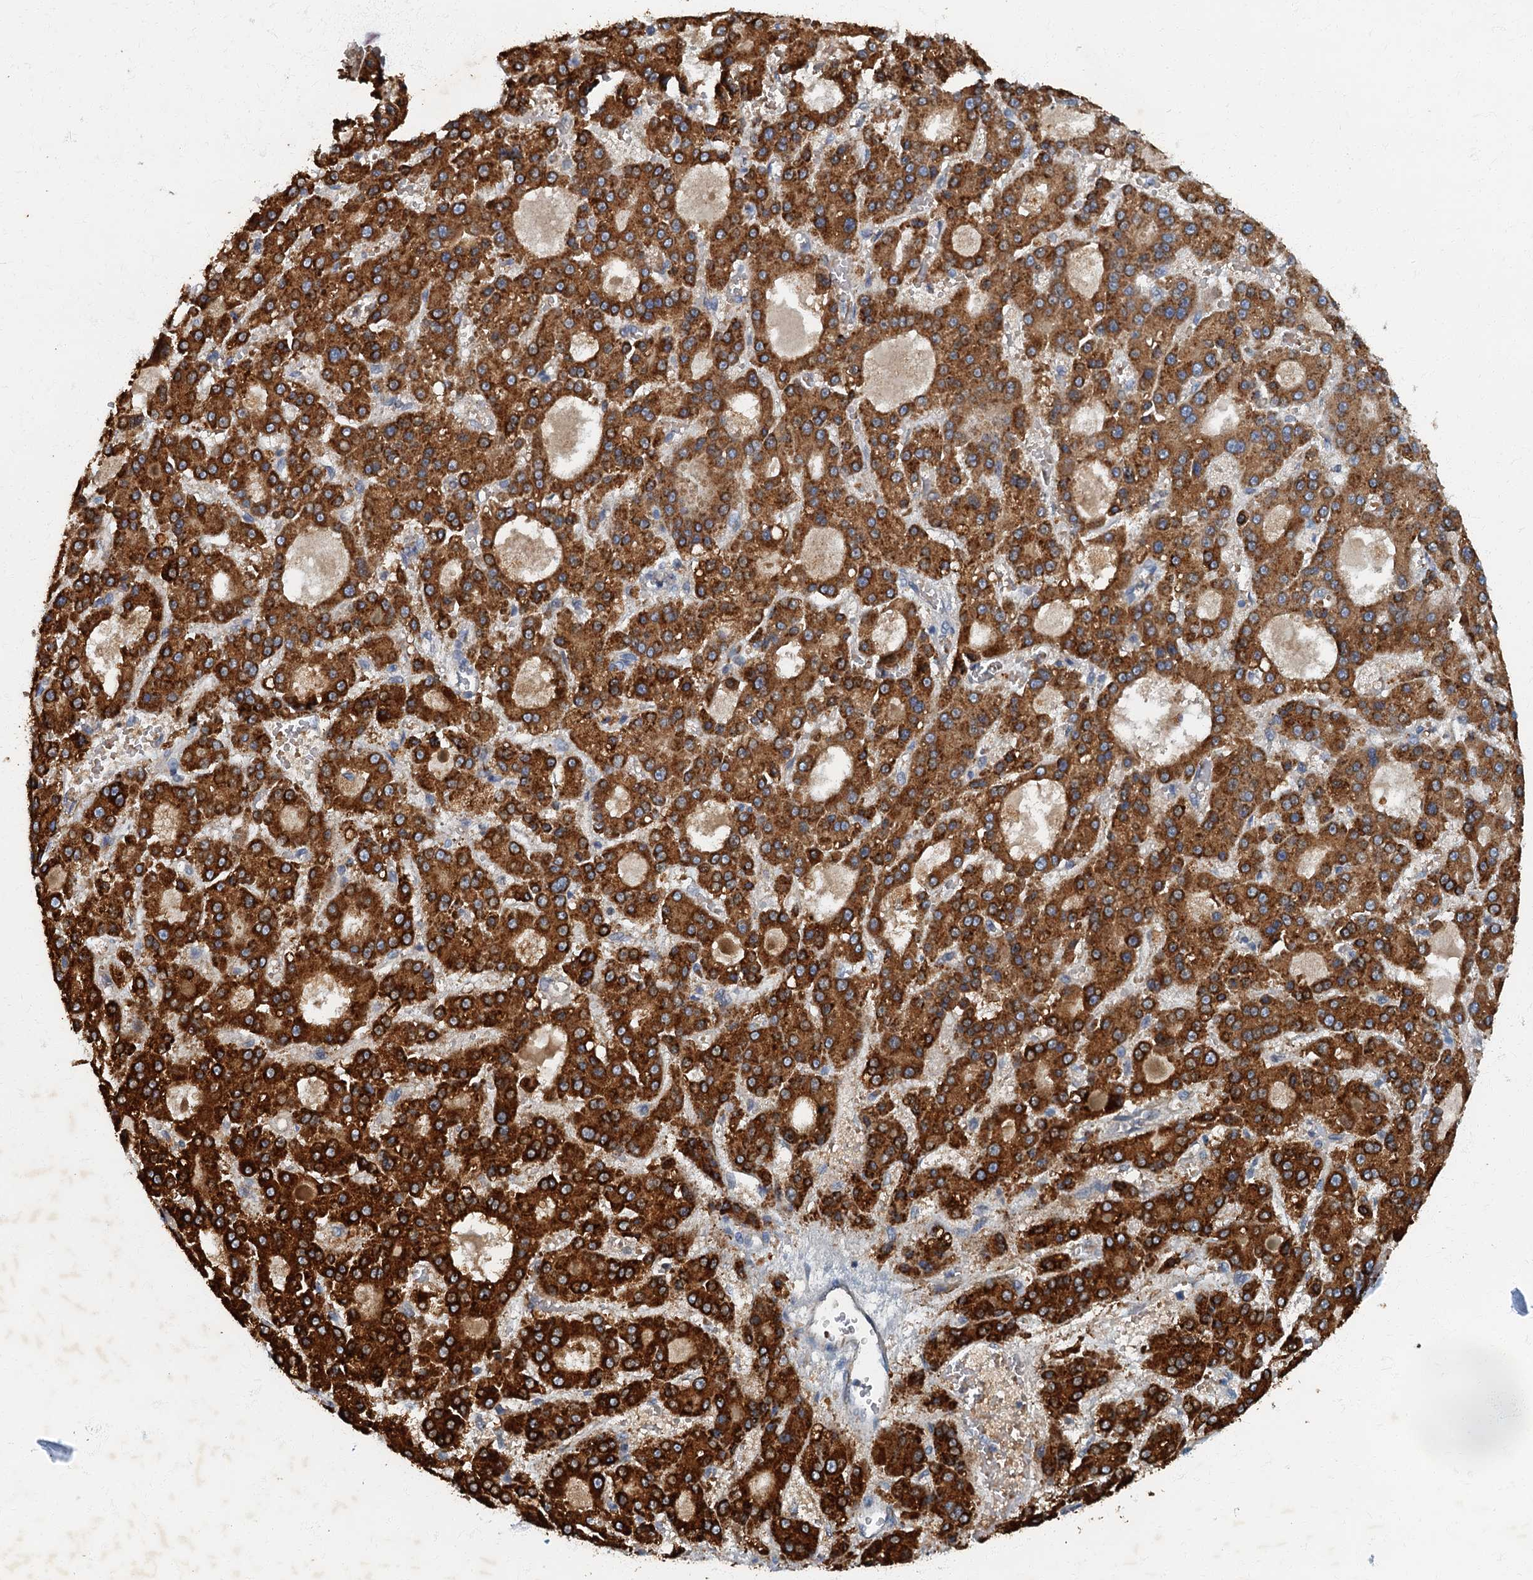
{"staining": {"intensity": "strong", "quantity": ">75%", "location": "cytoplasmic/membranous"}, "tissue": "liver cancer", "cell_type": "Tumor cells", "image_type": "cancer", "snomed": [{"axis": "morphology", "description": "Carcinoma, Hepatocellular, NOS"}, {"axis": "topography", "description": "Liver"}], "caption": "A brown stain labels strong cytoplasmic/membranous staining of a protein in human liver cancer (hepatocellular carcinoma) tumor cells. (Brightfield microscopy of DAB IHC at high magnification).", "gene": "ARL11", "patient": {"sex": "male", "age": 70}}